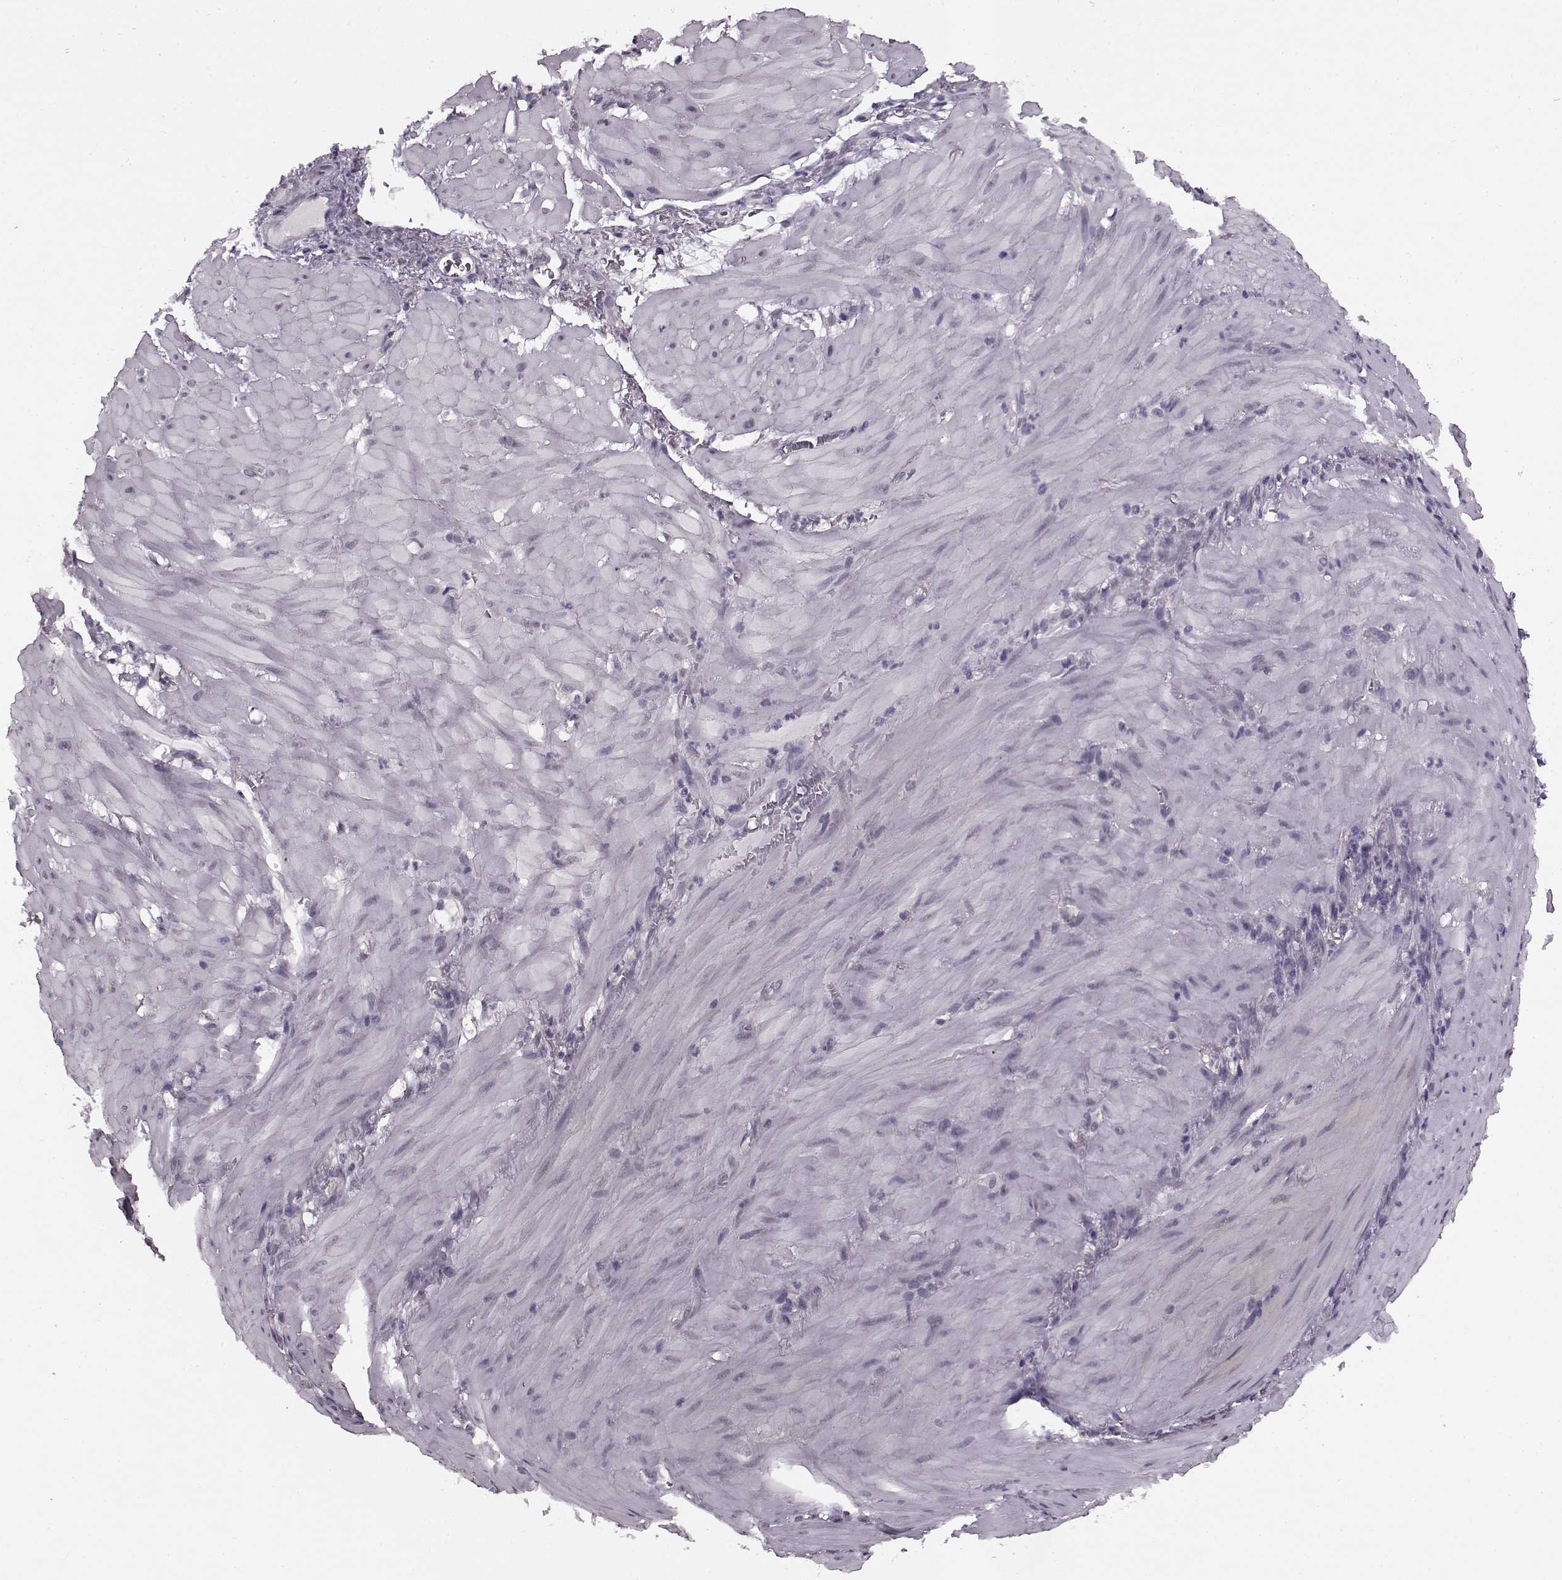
{"staining": {"intensity": "negative", "quantity": "none", "location": "none"}, "tissue": "stomach cancer", "cell_type": "Tumor cells", "image_type": "cancer", "snomed": [{"axis": "morphology", "description": "Normal tissue, NOS"}, {"axis": "morphology", "description": "Adenocarcinoma, NOS"}, {"axis": "topography", "description": "Esophagus"}, {"axis": "topography", "description": "Stomach, upper"}], "caption": "Tumor cells show no significant protein positivity in stomach cancer.", "gene": "RP1L1", "patient": {"sex": "male", "age": 74}}